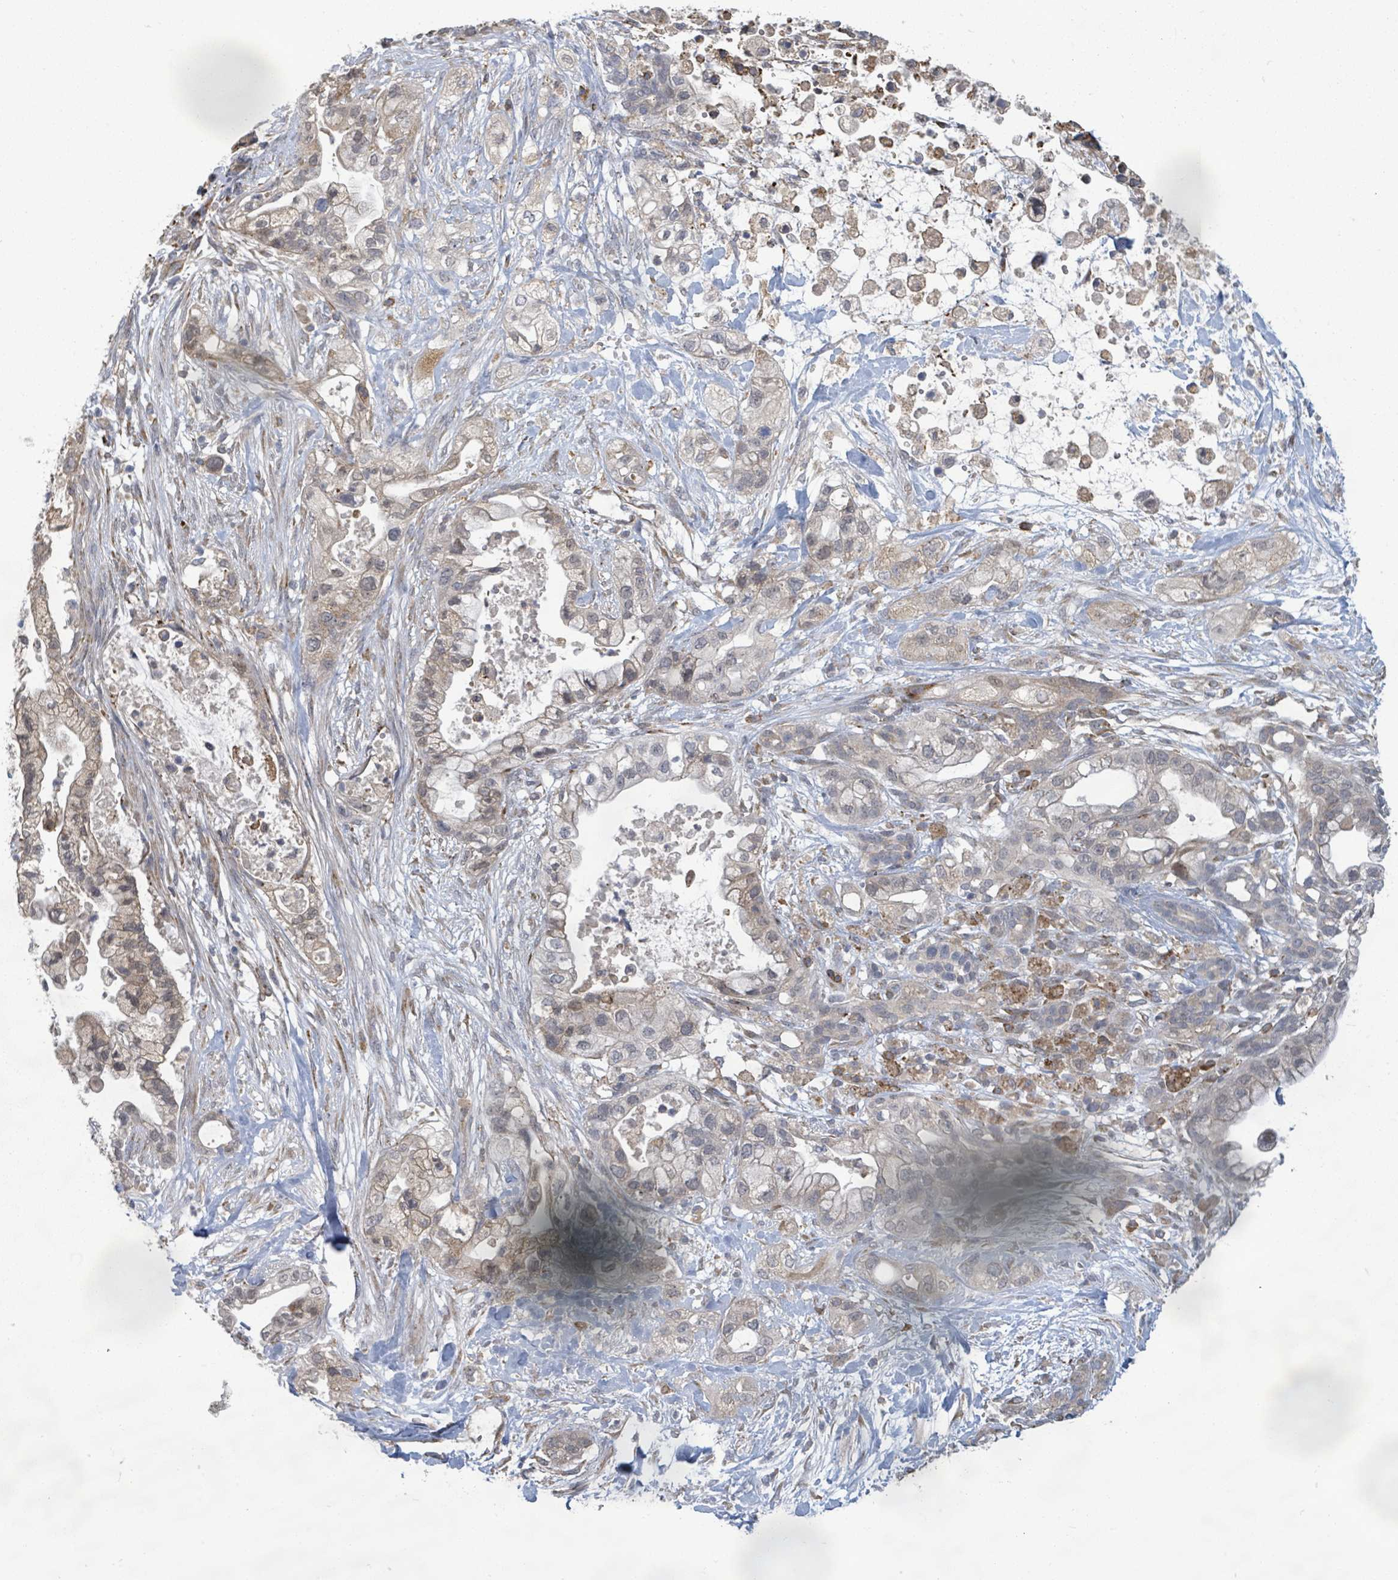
{"staining": {"intensity": "weak", "quantity": "25%-75%", "location": "cytoplasmic/membranous"}, "tissue": "pancreatic cancer", "cell_type": "Tumor cells", "image_type": "cancer", "snomed": [{"axis": "morphology", "description": "Adenocarcinoma, NOS"}, {"axis": "topography", "description": "Pancreas"}], "caption": "Human pancreatic cancer stained with a brown dye displays weak cytoplasmic/membranous positive positivity in about 25%-75% of tumor cells.", "gene": "SHROOM2", "patient": {"sex": "male", "age": 44}}